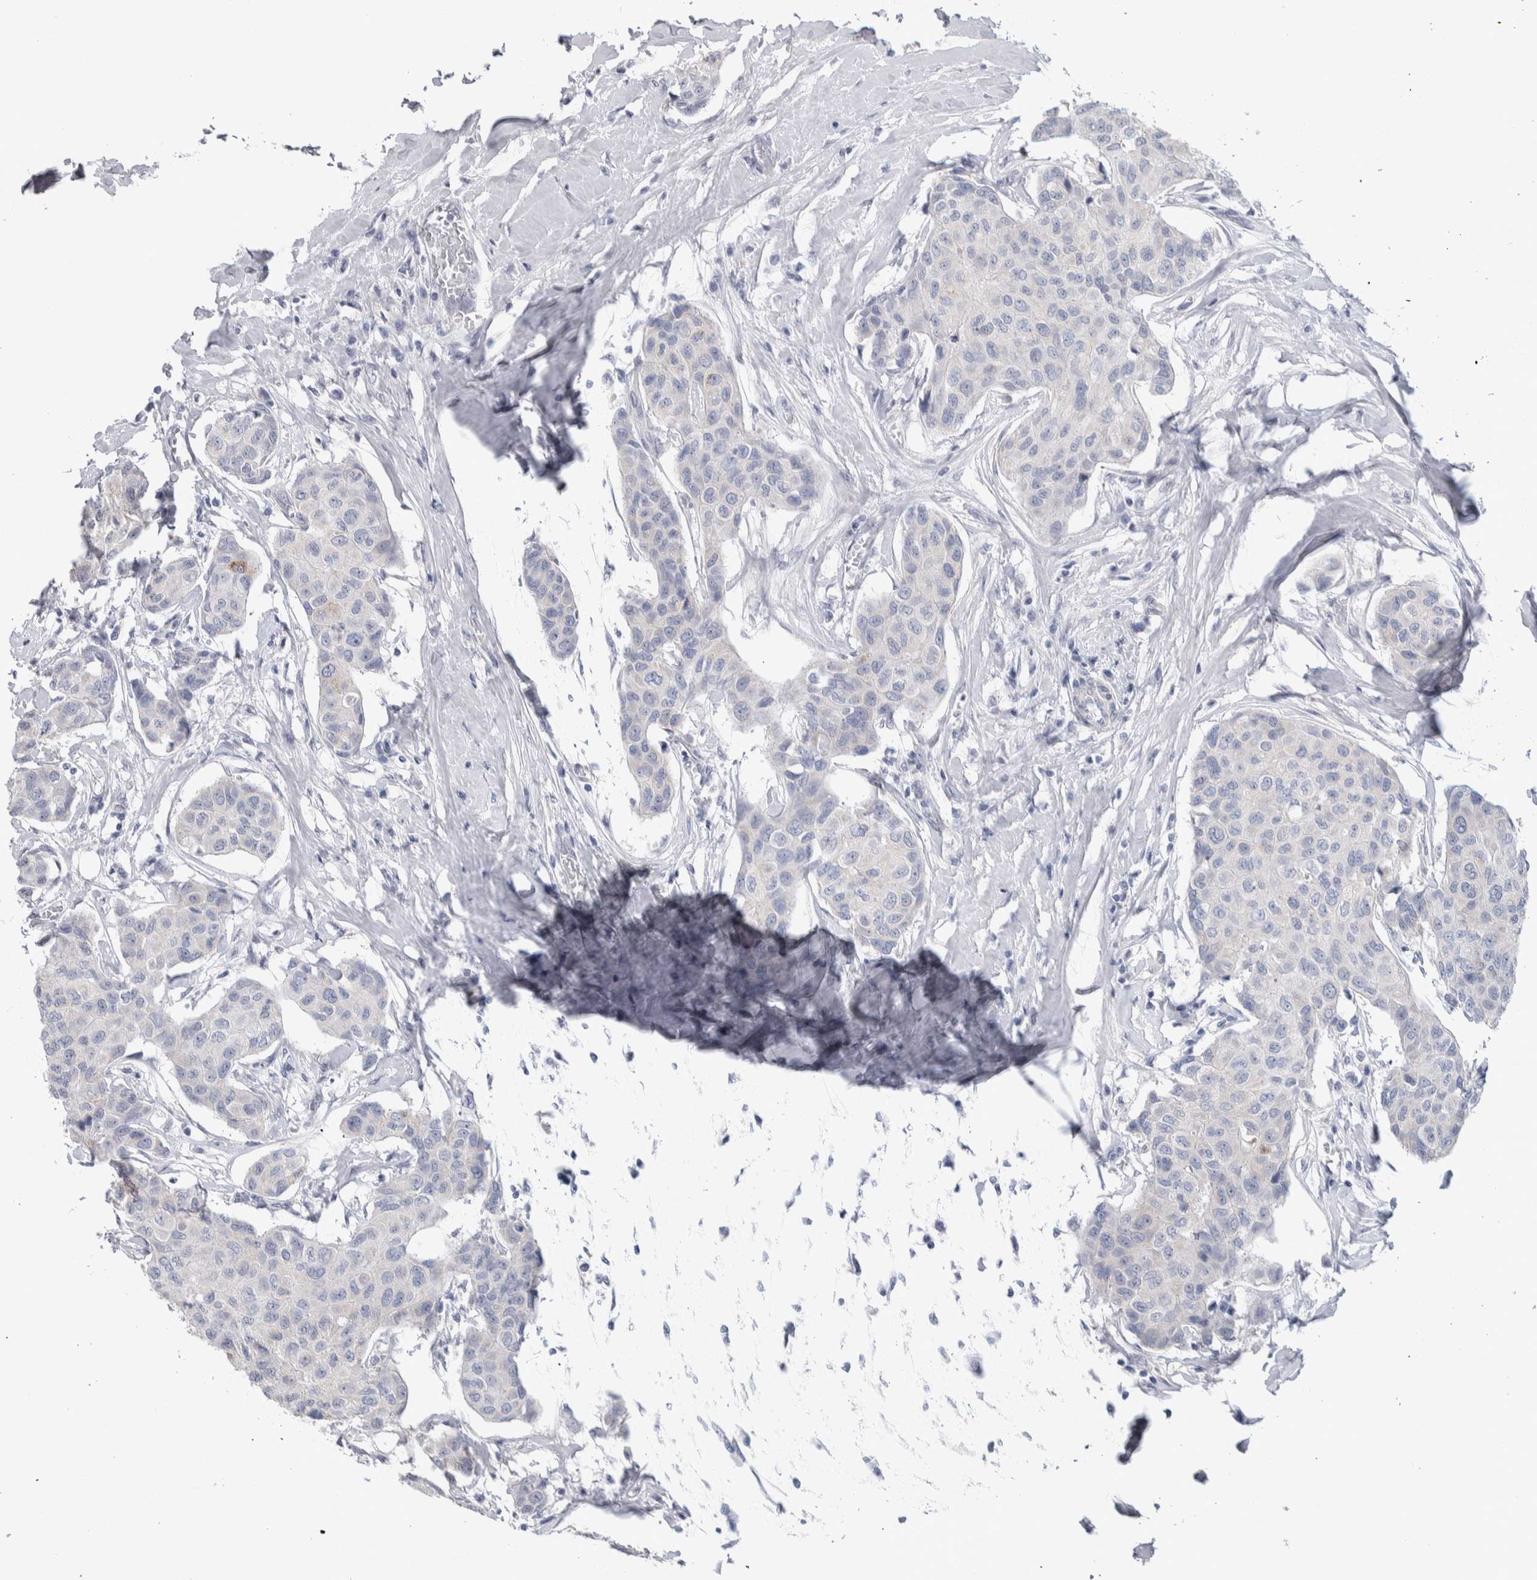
{"staining": {"intensity": "negative", "quantity": "none", "location": "none"}, "tissue": "breast cancer", "cell_type": "Tumor cells", "image_type": "cancer", "snomed": [{"axis": "morphology", "description": "Duct carcinoma"}, {"axis": "topography", "description": "Breast"}], "caption": "This histopathology image is of intraductal carcinoma (breast) stained with immunohistochemistry (IHC) to label a protein in brown with the nuclei are counter-stained blue. There is no staining in tumor cells. (Brightfield microscopy of DAB (3,3'-diaminobenzidine) immunohistochemistry at high magnification).", "gene": "TAX1BP1", "patient": {"sex": "female", "age": 80}}